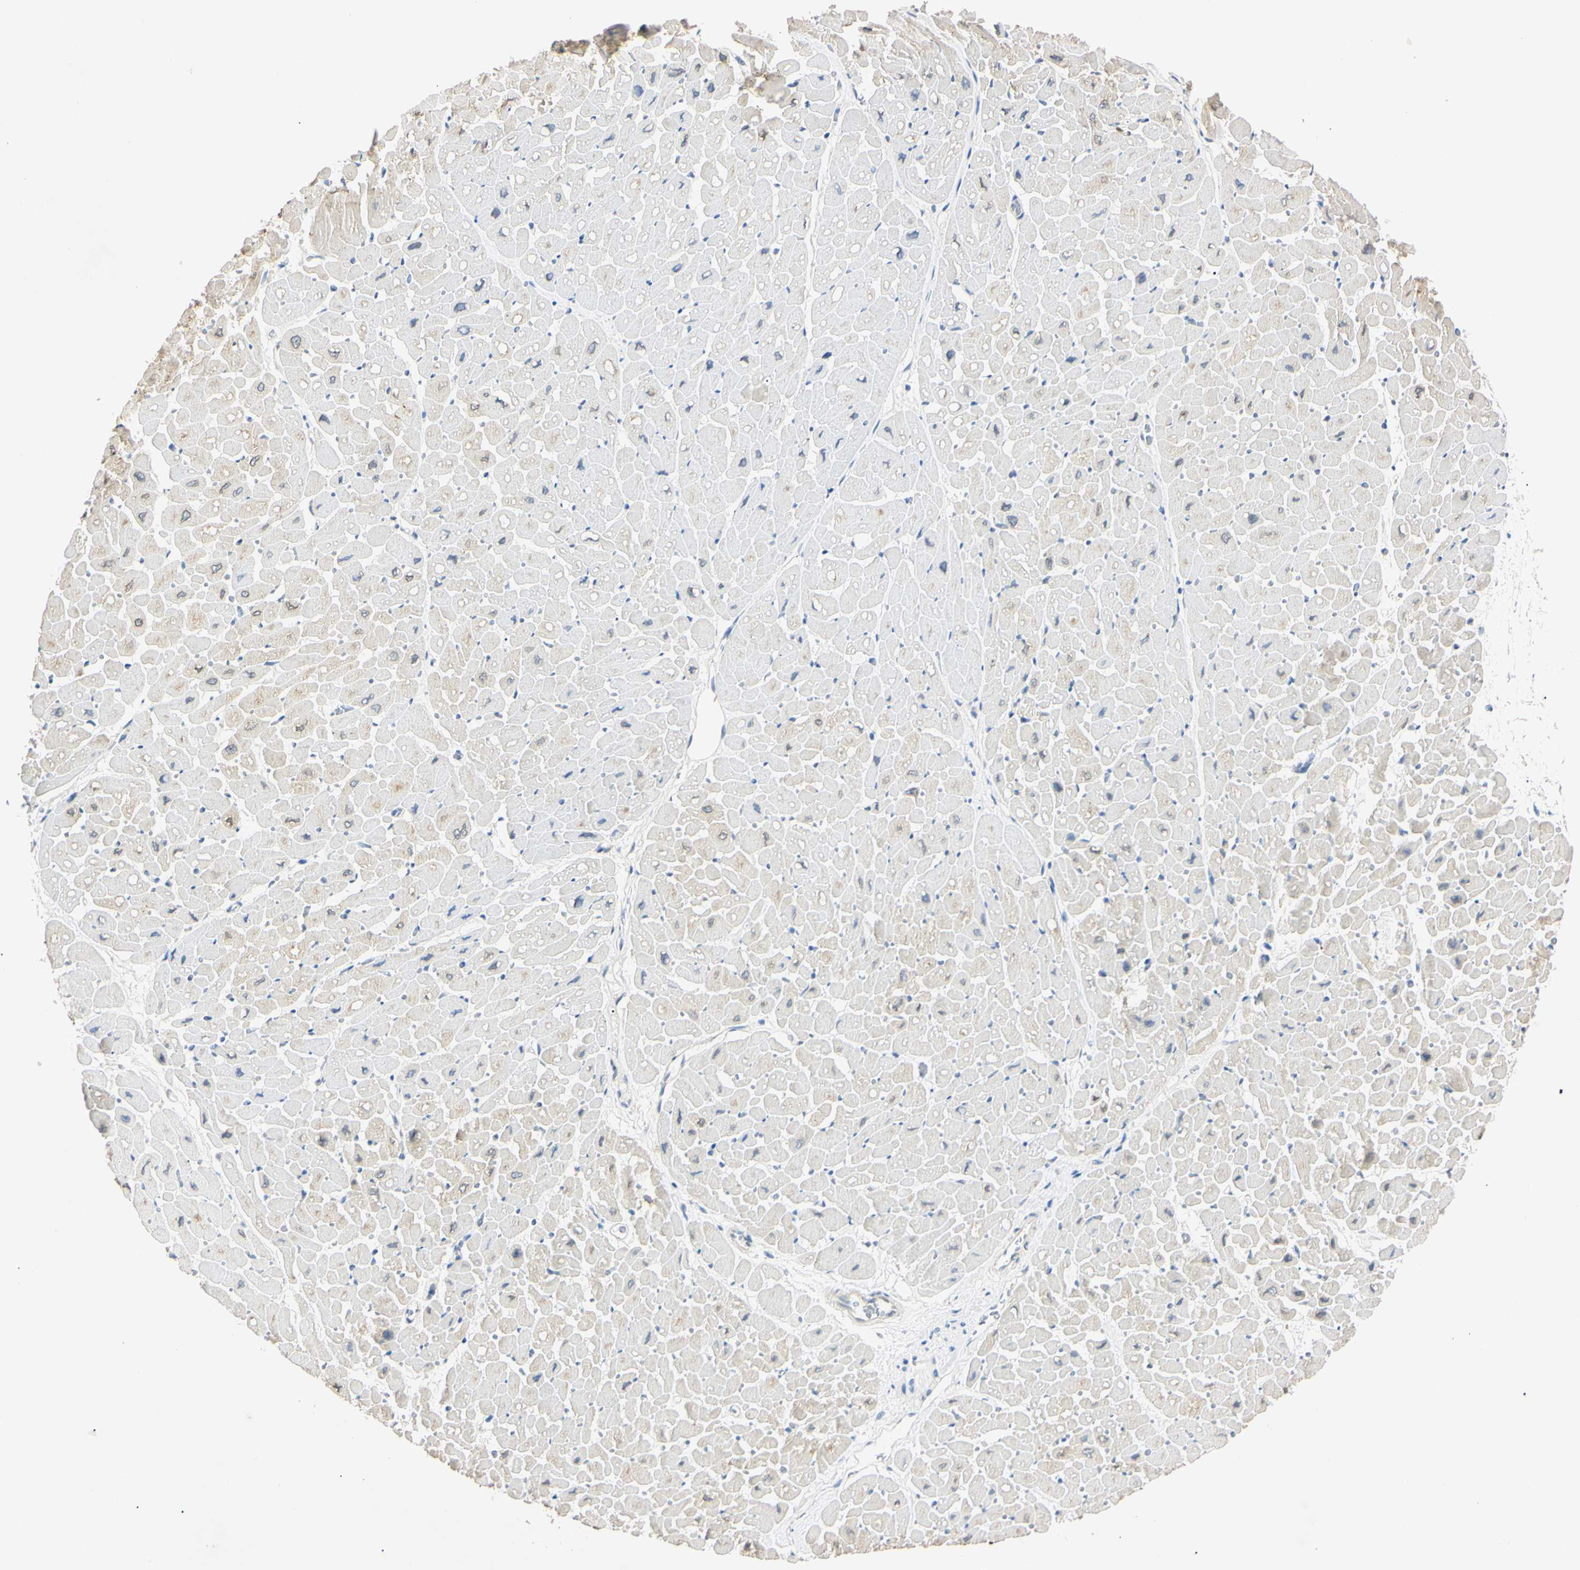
{"staining": {"intensity": "weak", "quantity": "<25%", "location": "cytoplasmic/membranous"}, "tissue": "heart muscle", "cell_type": "Cardiomyocytes", "image_type": "normal", "snomed": [{"axis": "morphology", "description": "Normal tissue, NOS"}, {"axis": "topography", "description": "Heart"}], "caption": "High power microscopy photomicrograph of an immunohistochemistry photomicrograph of unremarkable heart muscle, revealing no significant staining in cardiomyocytes.", "gene": "DNAJB12", "patient": {"sex": "male", "age": 45}}